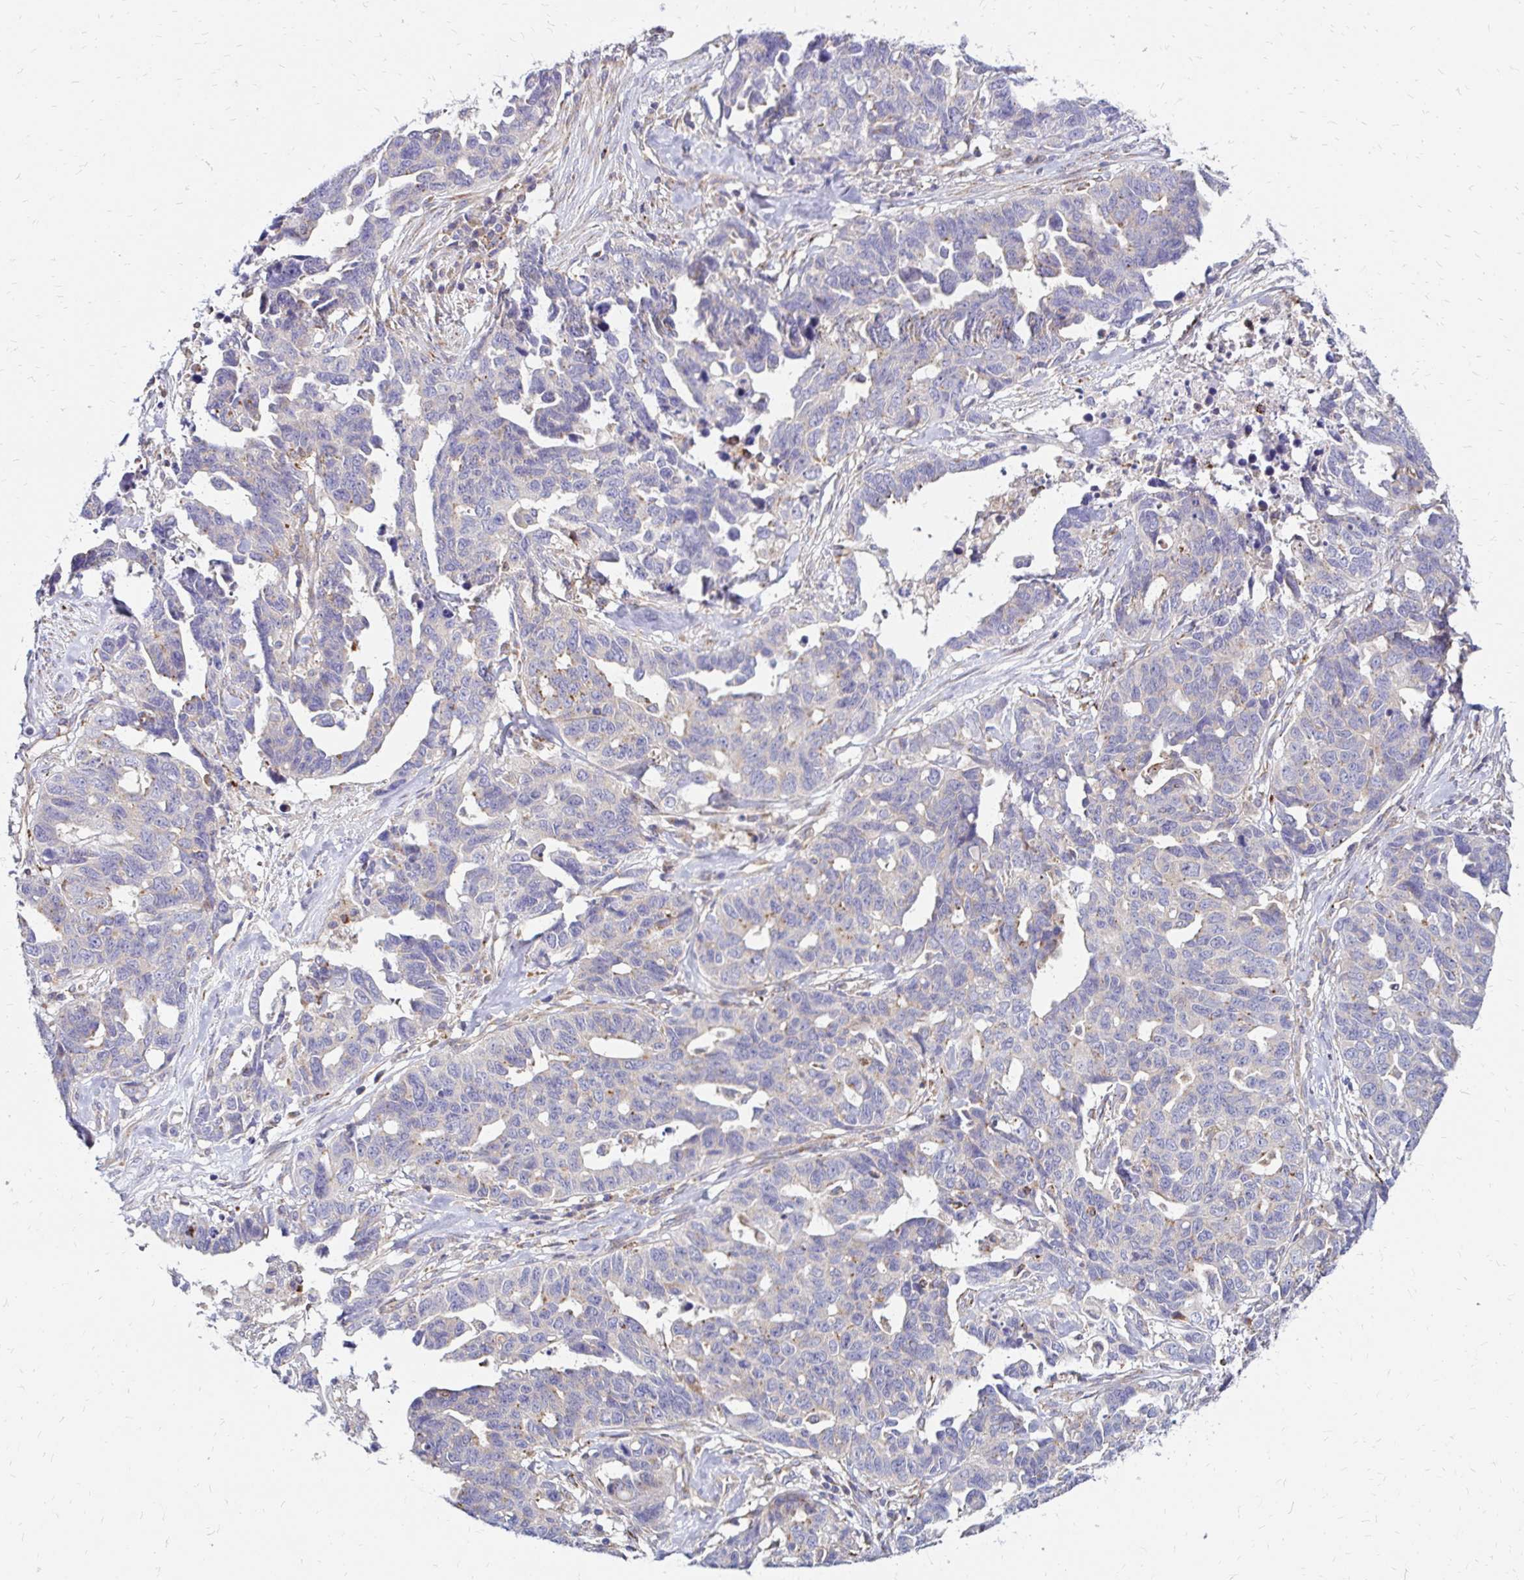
{"staining": {"intensity": "negative", "quantity": "none", "location": "none"}, "tissue": "ovarian cancer", "cell_type": "Tumor cells", "image_type": "cancer", "snomed": [{"axis": "morphology", "description": "Cystadenocarcinoma, serous, NOS"}, {"axis": "topography", "description": "Ovary"}], "caption": "This is an immunohistochemistry micrograph of human ovarian serous cystadenocarcinoma. There is no positivity in tumor cells.", "gene": "IDUA", "patient": {"sex": "female", "age": 69}}